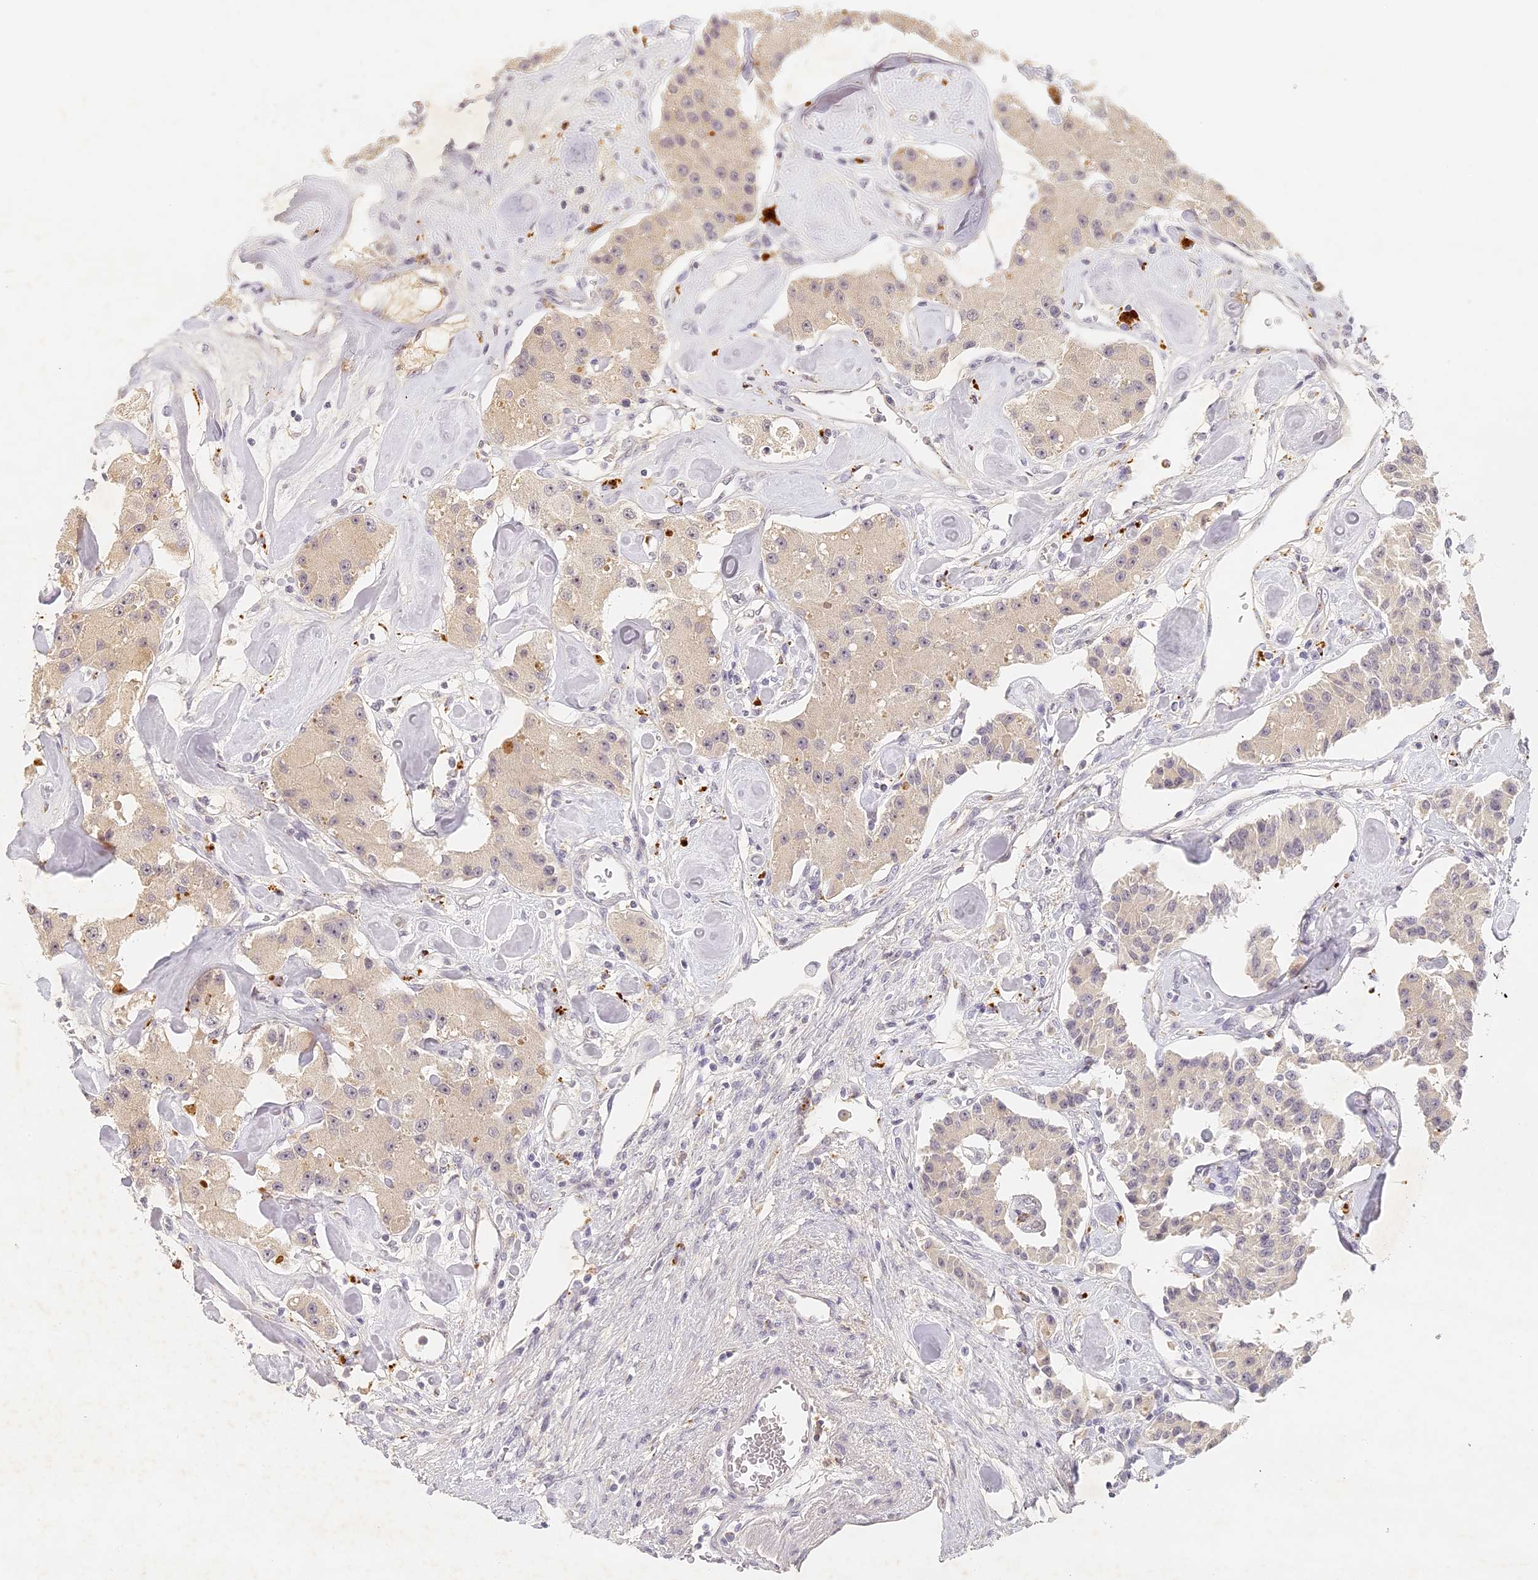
{"staining": {"intensity": "weak", "quantity": "<25%", "location": "cytoplasmic/membranous"}, "tissue": "carcinoid", "cell_type": "Tumor cells", "image_type": "cancer", "snomed": [{"axis": "morphology", "description": "Carcinoid, malignant, NOS"}, {"axis": "topography", "description": "Pancreas"}], "caption": "High magnification brightfield microscopy of carcinoid (malignant) stained with DAB (brown) and counterstained with hematoxylin (blue): tumor cells show no significant positivity.", "gene": "ELL3", "patient": {"sex": "male", "age": 41}}